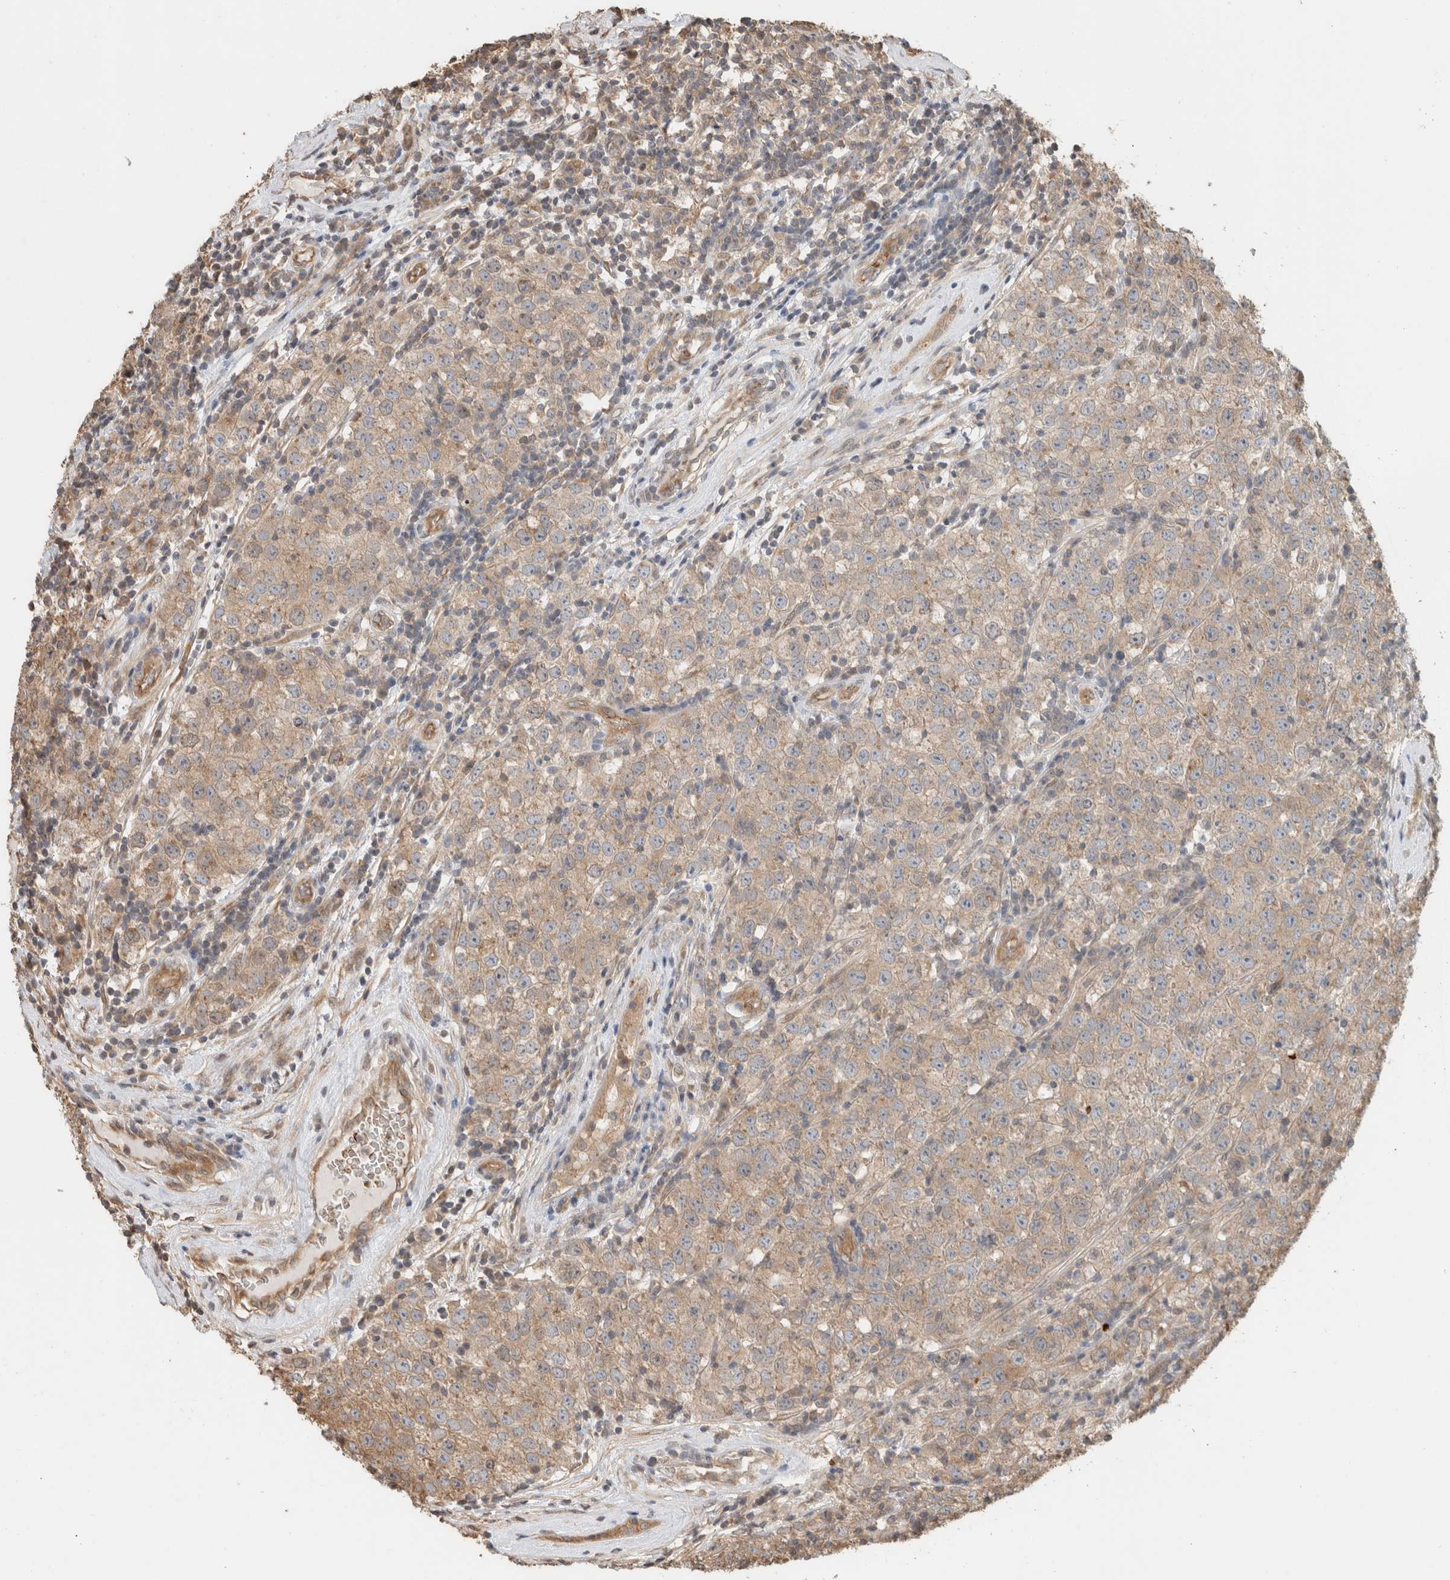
{"staining": {"intensity": "weak", "quantity": ">75%", "location": "cytoplasmic/membranous"}, "tissue": "testis cancer", "cell_type": "Tumor cells", "image_type": "cancer", "snomed": [{"axis": "morphology", "description": "Seminoma, NOS"}, {"axis": "morphology", "description": "Carcinoma, Embryonal, NOS"}, {"axis": "topography", "description": "Testis"}], "caption": "Immunohistochemistry (IHC) of testis cancer (embryonal carcinoma) exhibits low levels of weak cytoplasmic/membranous positivity in approximately >75% of tumor cells.", "gene": "OTUD6B", "patient": {"sex": "male", "age": 28}}